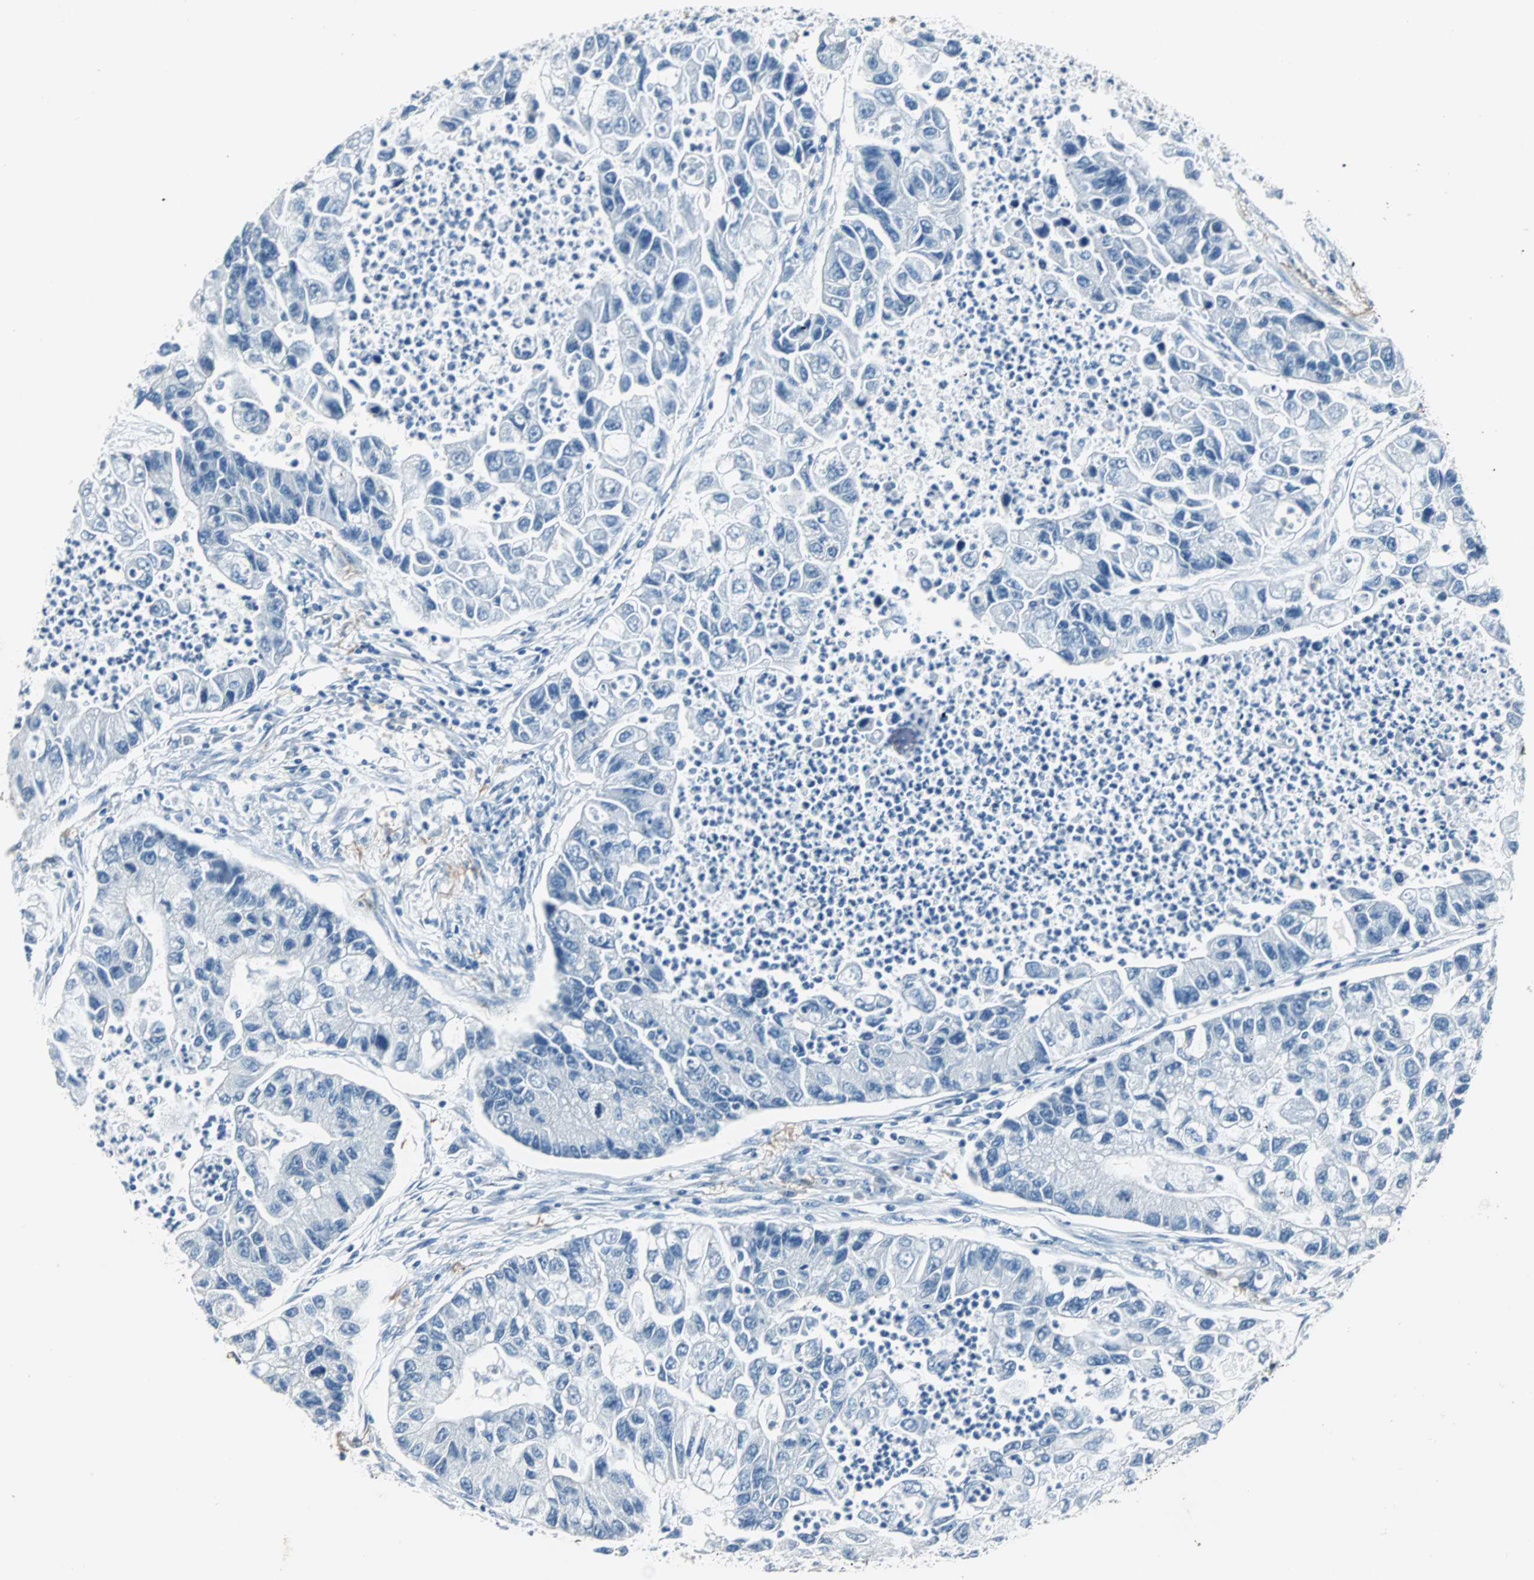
{"staining": {"intensity": "negative", "quantity": "none", "location": "none"}, "tissue": "lung cancer", "cell_type": "Tumor cells", "image_type": "cancer", "snomed": [{"axis": "morphology", "description": "Adenocarcinoma, NOS"}, {"axis": "topography", "description": "Lung"}], "caption": "This is a micrograph of immunohistochemistry (IHC) staining of lung cancer, which shows no positivity in tumor cells. The staining is performed using DAB brown chromogen with nuclei counter-stained in using hematoxylin.", "gene": "MUC7", "patient": {"sex": "female", "age": 51}}